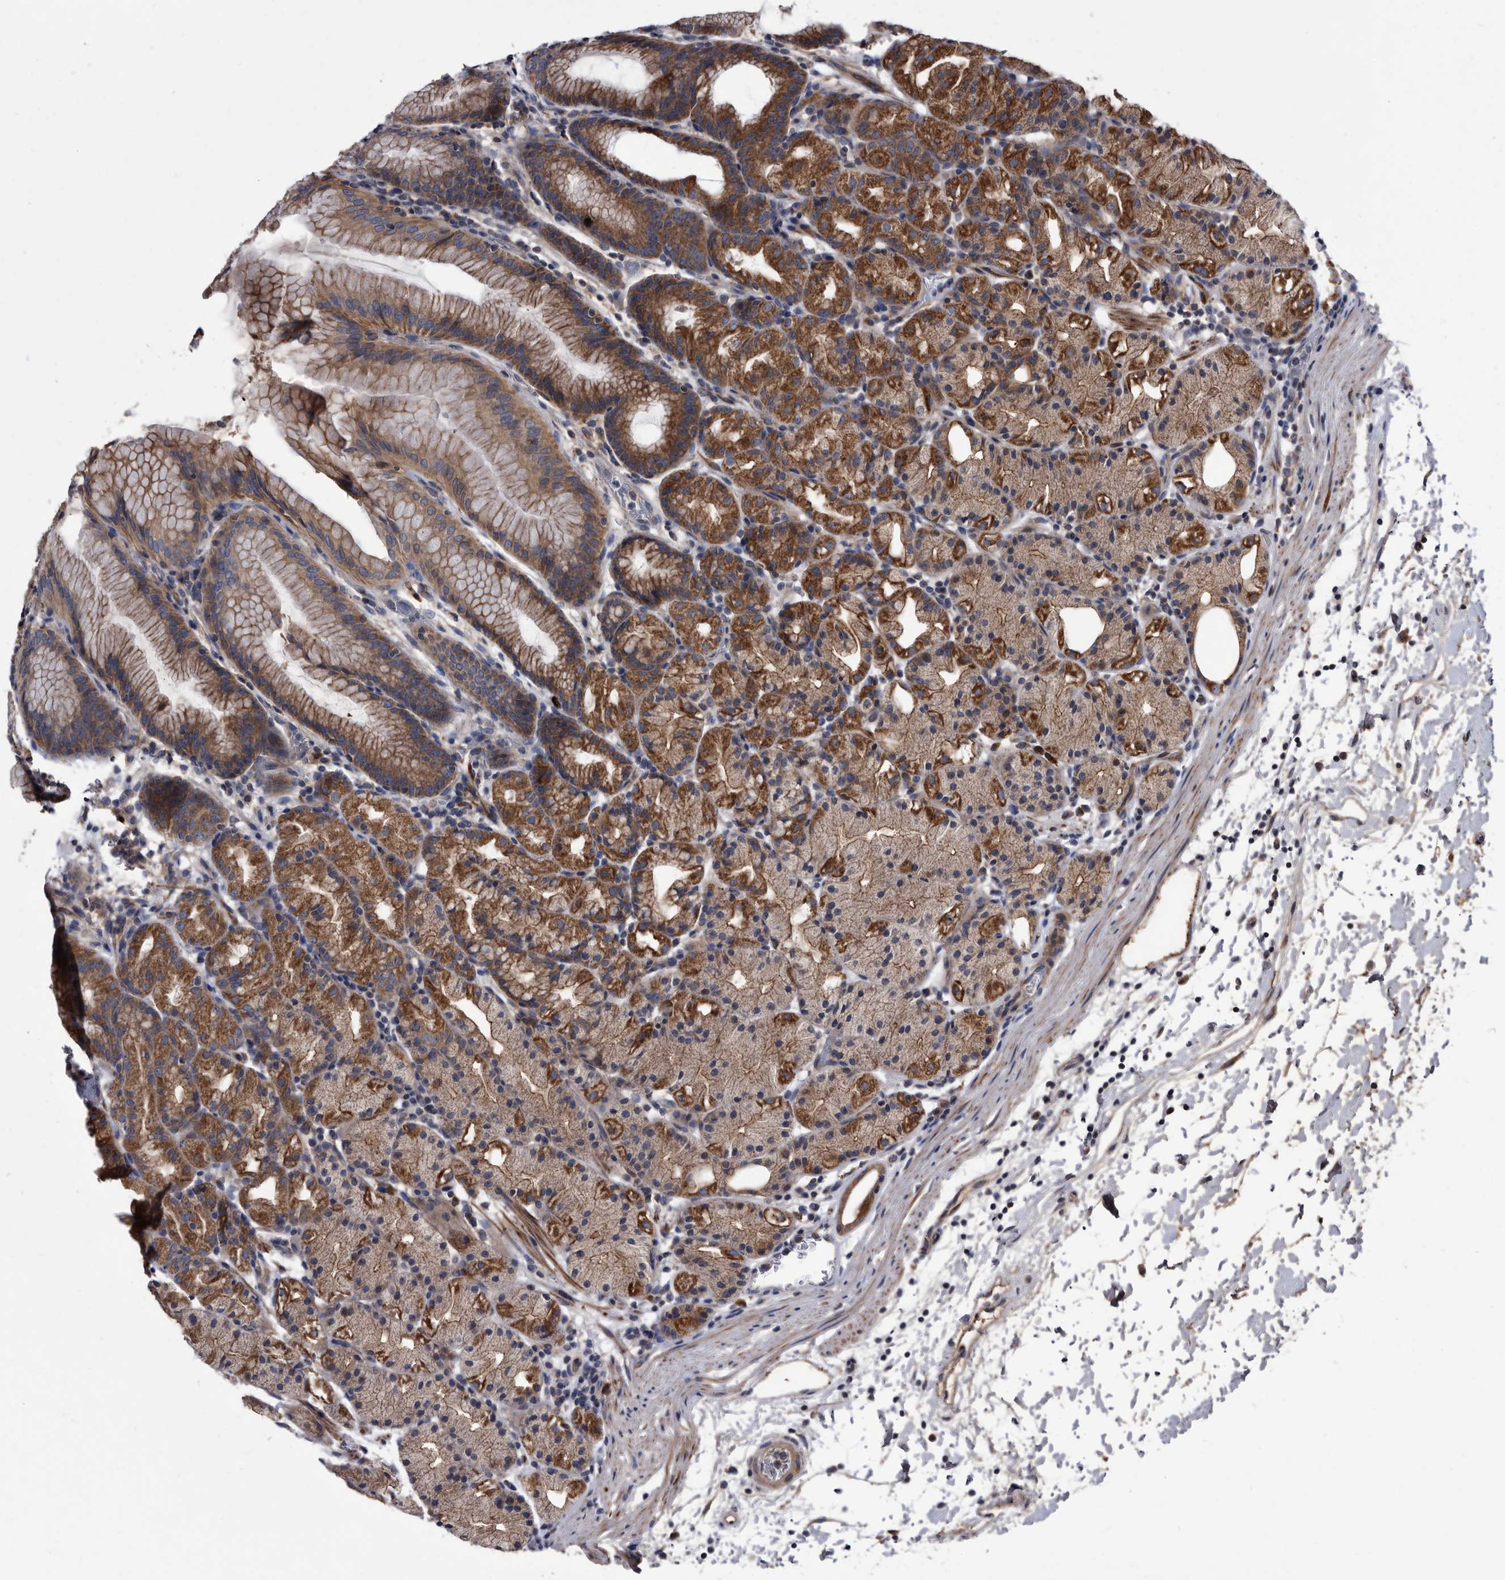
{"staining": {"intensity": "strong", "quantity": "25%-75%", "location": "cytoplasmic/membranous"}, "tissue": "stomach", "cell_type": "Glandular cells", "image_type": "normal", "snomed": [{"axis": "morphology", "description": "Normal tissue, NOS"}, {"axis": "topography", "description": "Stomach, upper"}], "caption": "Stomach stained with a brown dye demonstrates strong cytoplasmic/membranous positive expression in approximately 25%-75% of glandular cells.", "gene": "DTNBP1", "patient": {"sex": "male", "age": 48}}